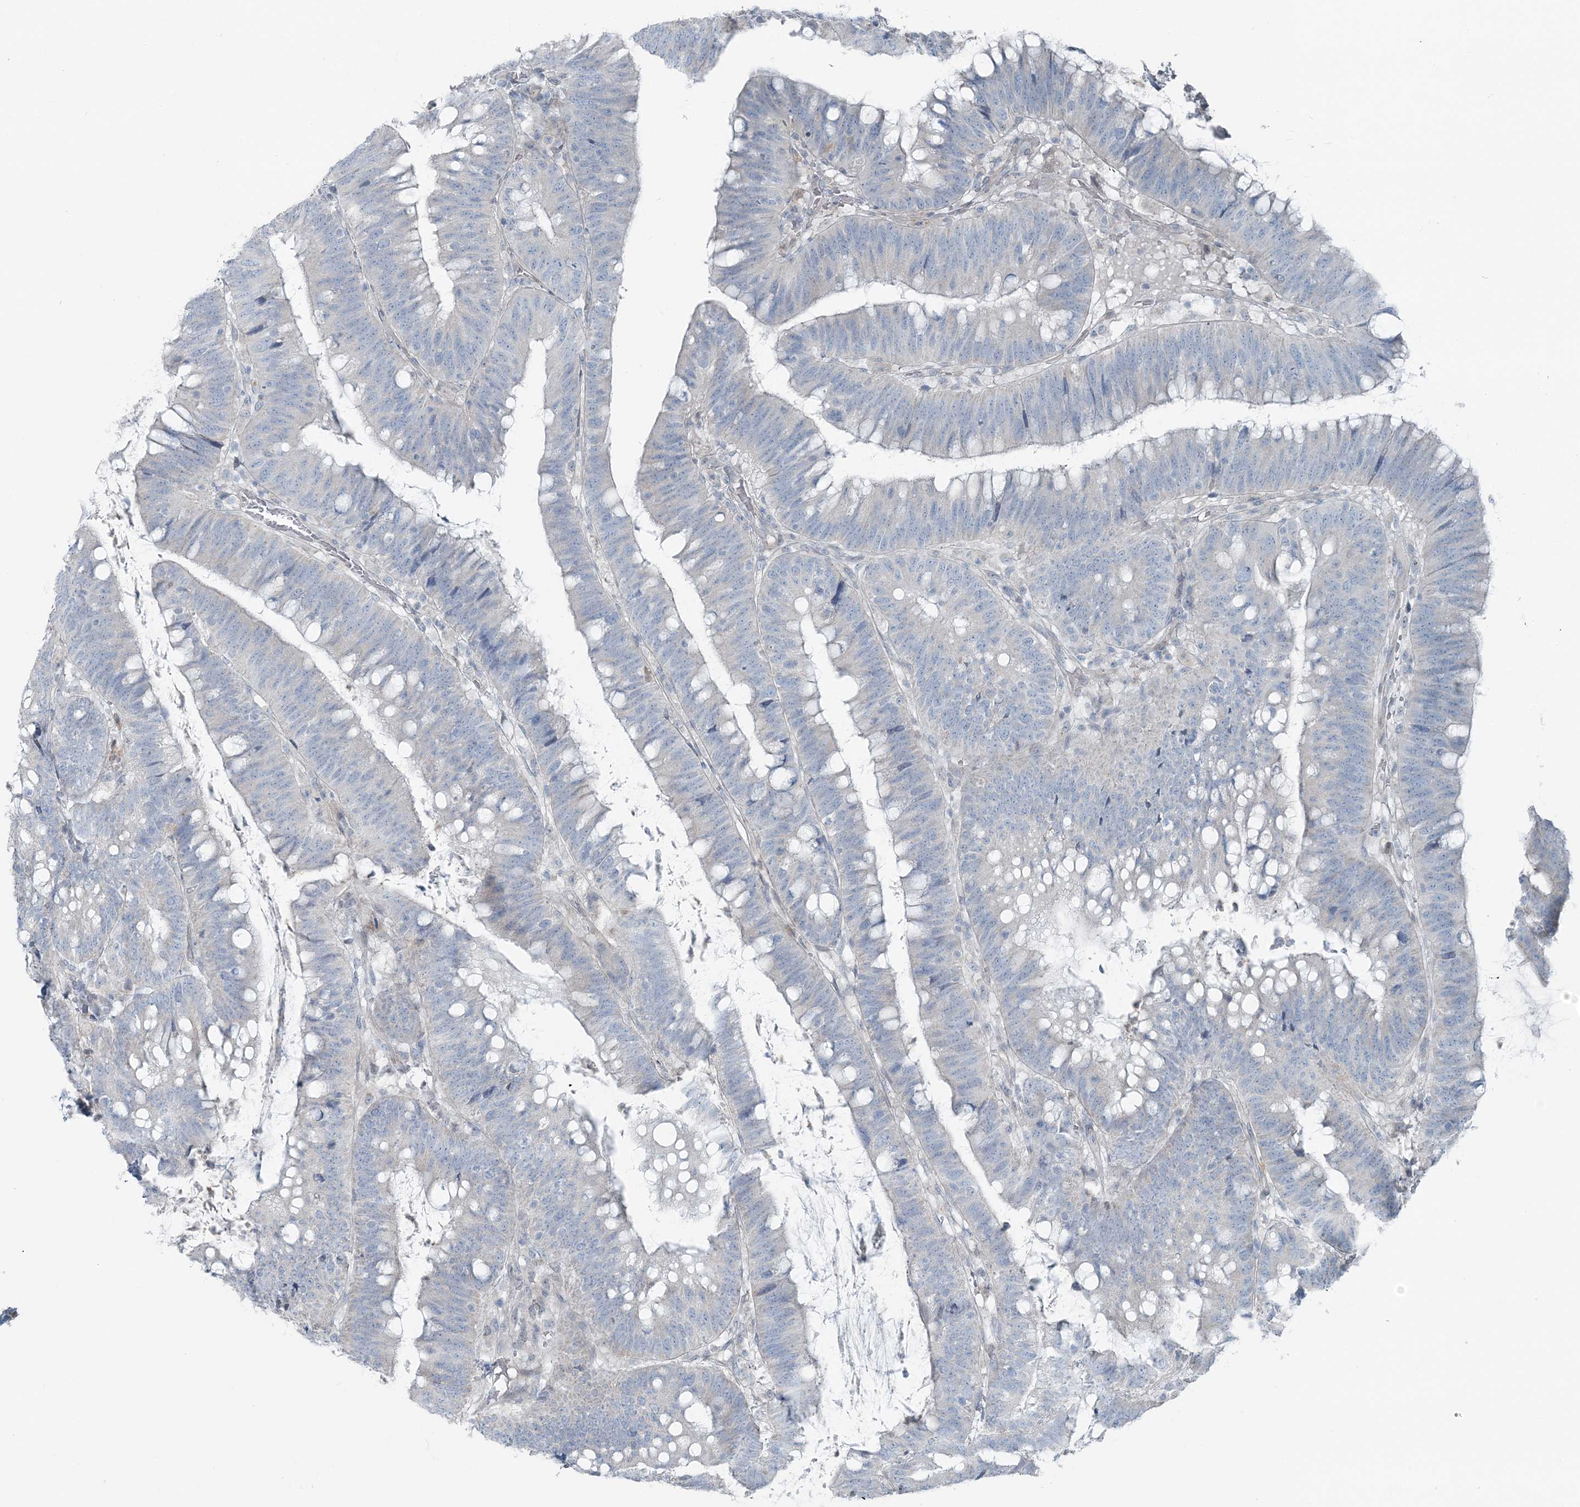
{"staining": {"intensity": "negative", "quantity": "none", "location": "none"}, "tissue": "colorectal cancer", "cell_type": "Tumor cells", "image_type": "cancer", "snomed": [{"axis": "morphology", "description": "Adenocarcinoma, NOS"}, {"axis": "topography", "description": "Colon"}], "caption": "Immunohistochemistry (IHC) photomicrograph of neoplastic tissue: human colorectal cancer (adenocarcinoma) stained with DAB (3,3'-diaminobenzidine) exhibits no significant protein staining in tumor cells. Nuclei are stained in blue.", "gene": "FBXL17", "patient": {"sex": "female", "age": 66}}